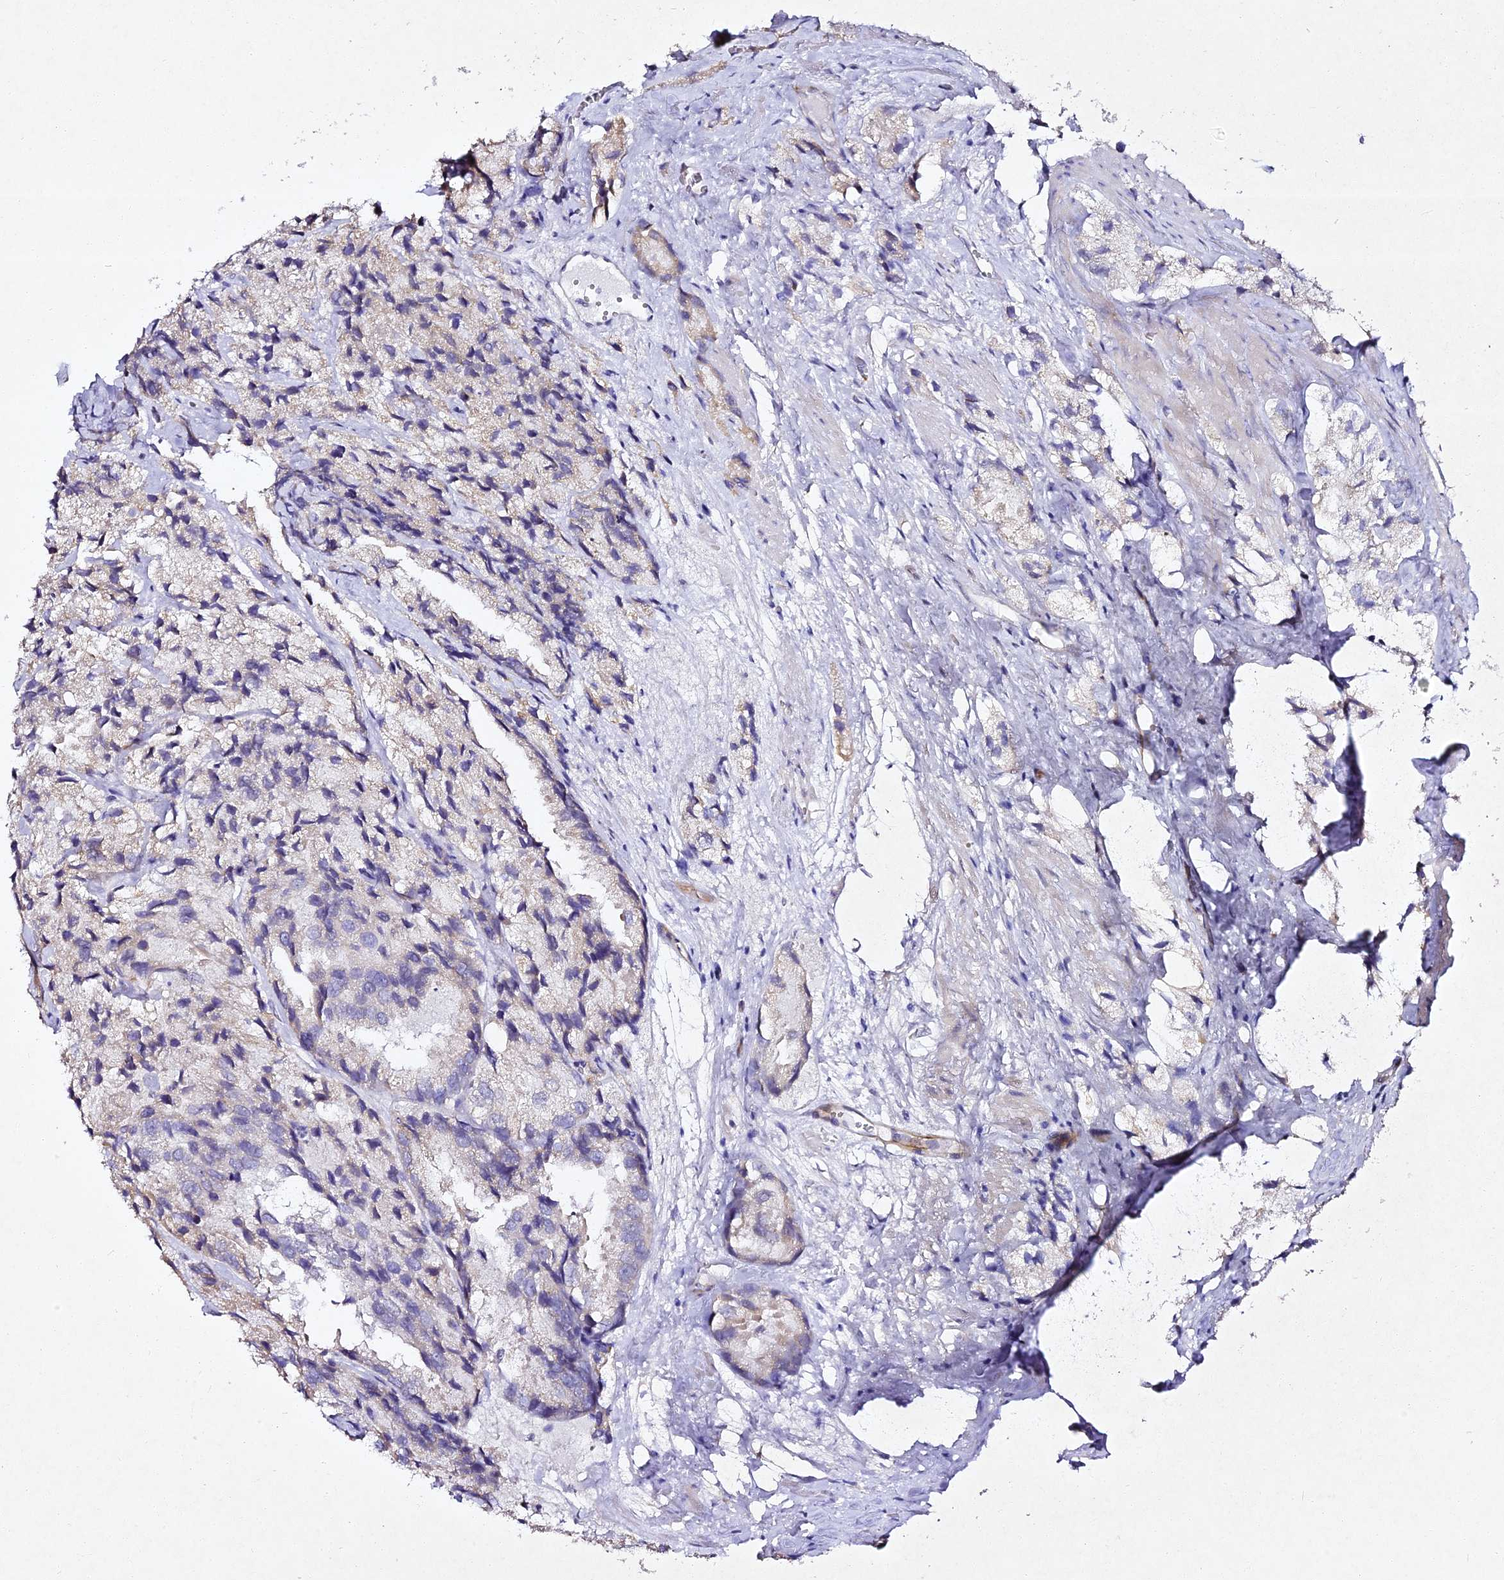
{"staining": {"intensity": "negative", "quantity": "none", "location": "none"}, "tissue": "prostate cancer", "cell_type": "Tumor cells", "image_type": "cancer", "snomed": [{"axis": "morphology", "description": "Adenocarcinoma, High grade"}, {"axis": "topography", "description": "Prostate"}], "caption": "An immunohistochemistry (IHC) micrograph of prostate cancer is shown. There is no staining in tumor cells of prostate cancer.", "gene": "ALPG", "patient": {"sex": "male", "age": 66}}